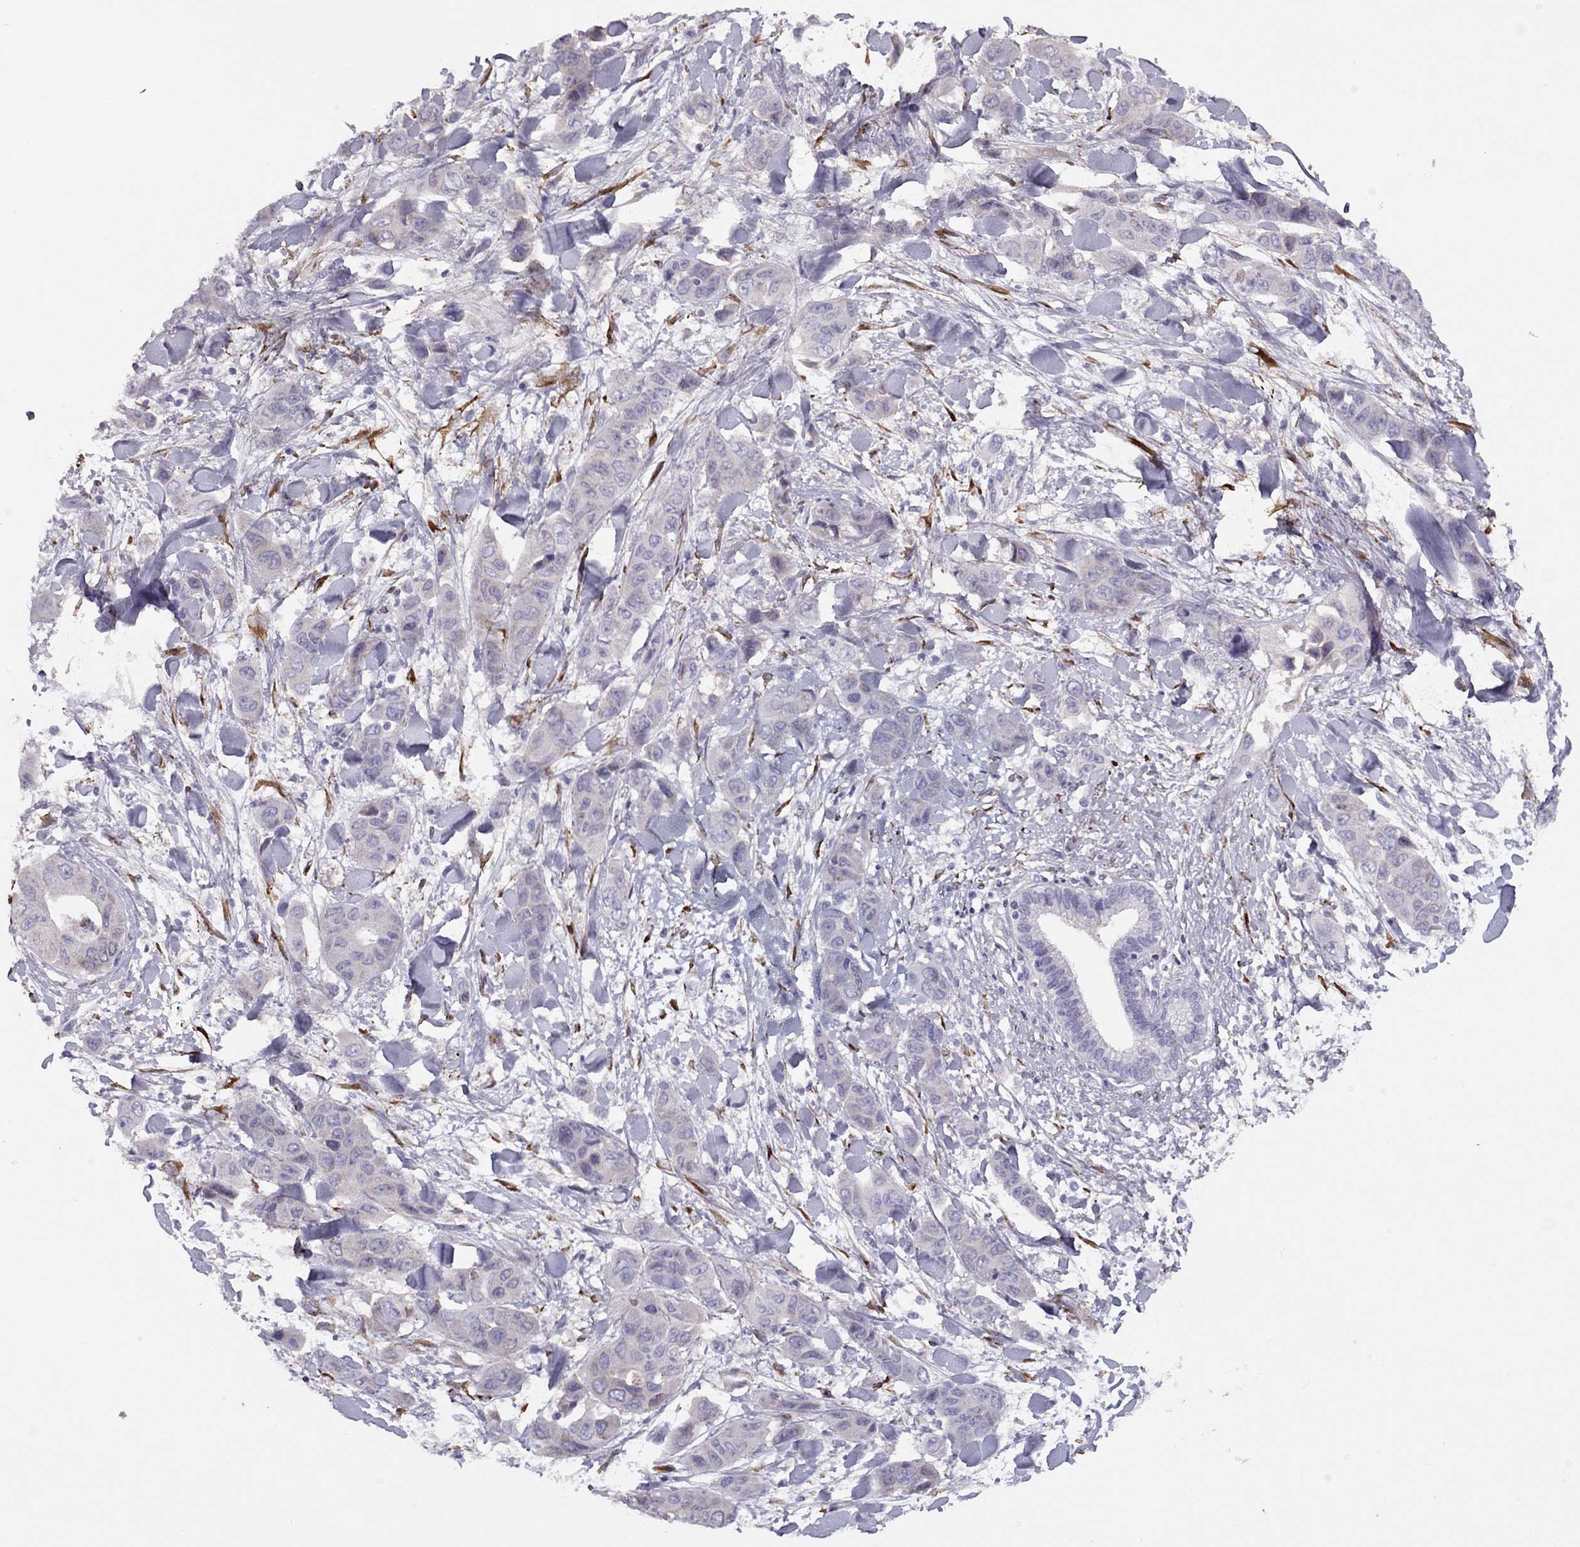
{"staining": {"intensity": "negative", "quantity": "none", "location": "none"}, "tissue": "liver cancer", "cell_type": "Tumor cells", "image_type": "cancer", "snomed": [{"axis": "morphology", "description": "Cholangiocarcinoma"}, {"axis": "topography", "description": "Liver"}], "caption": "DAB (3,3'-diaminobenzidine) immunohistochemical staining of human liver cancer (cholangiocarcinoma) displays no significant staining in tumor cells.", "gene": "RHD", "patient": {"sex": "female", "age": 52}}